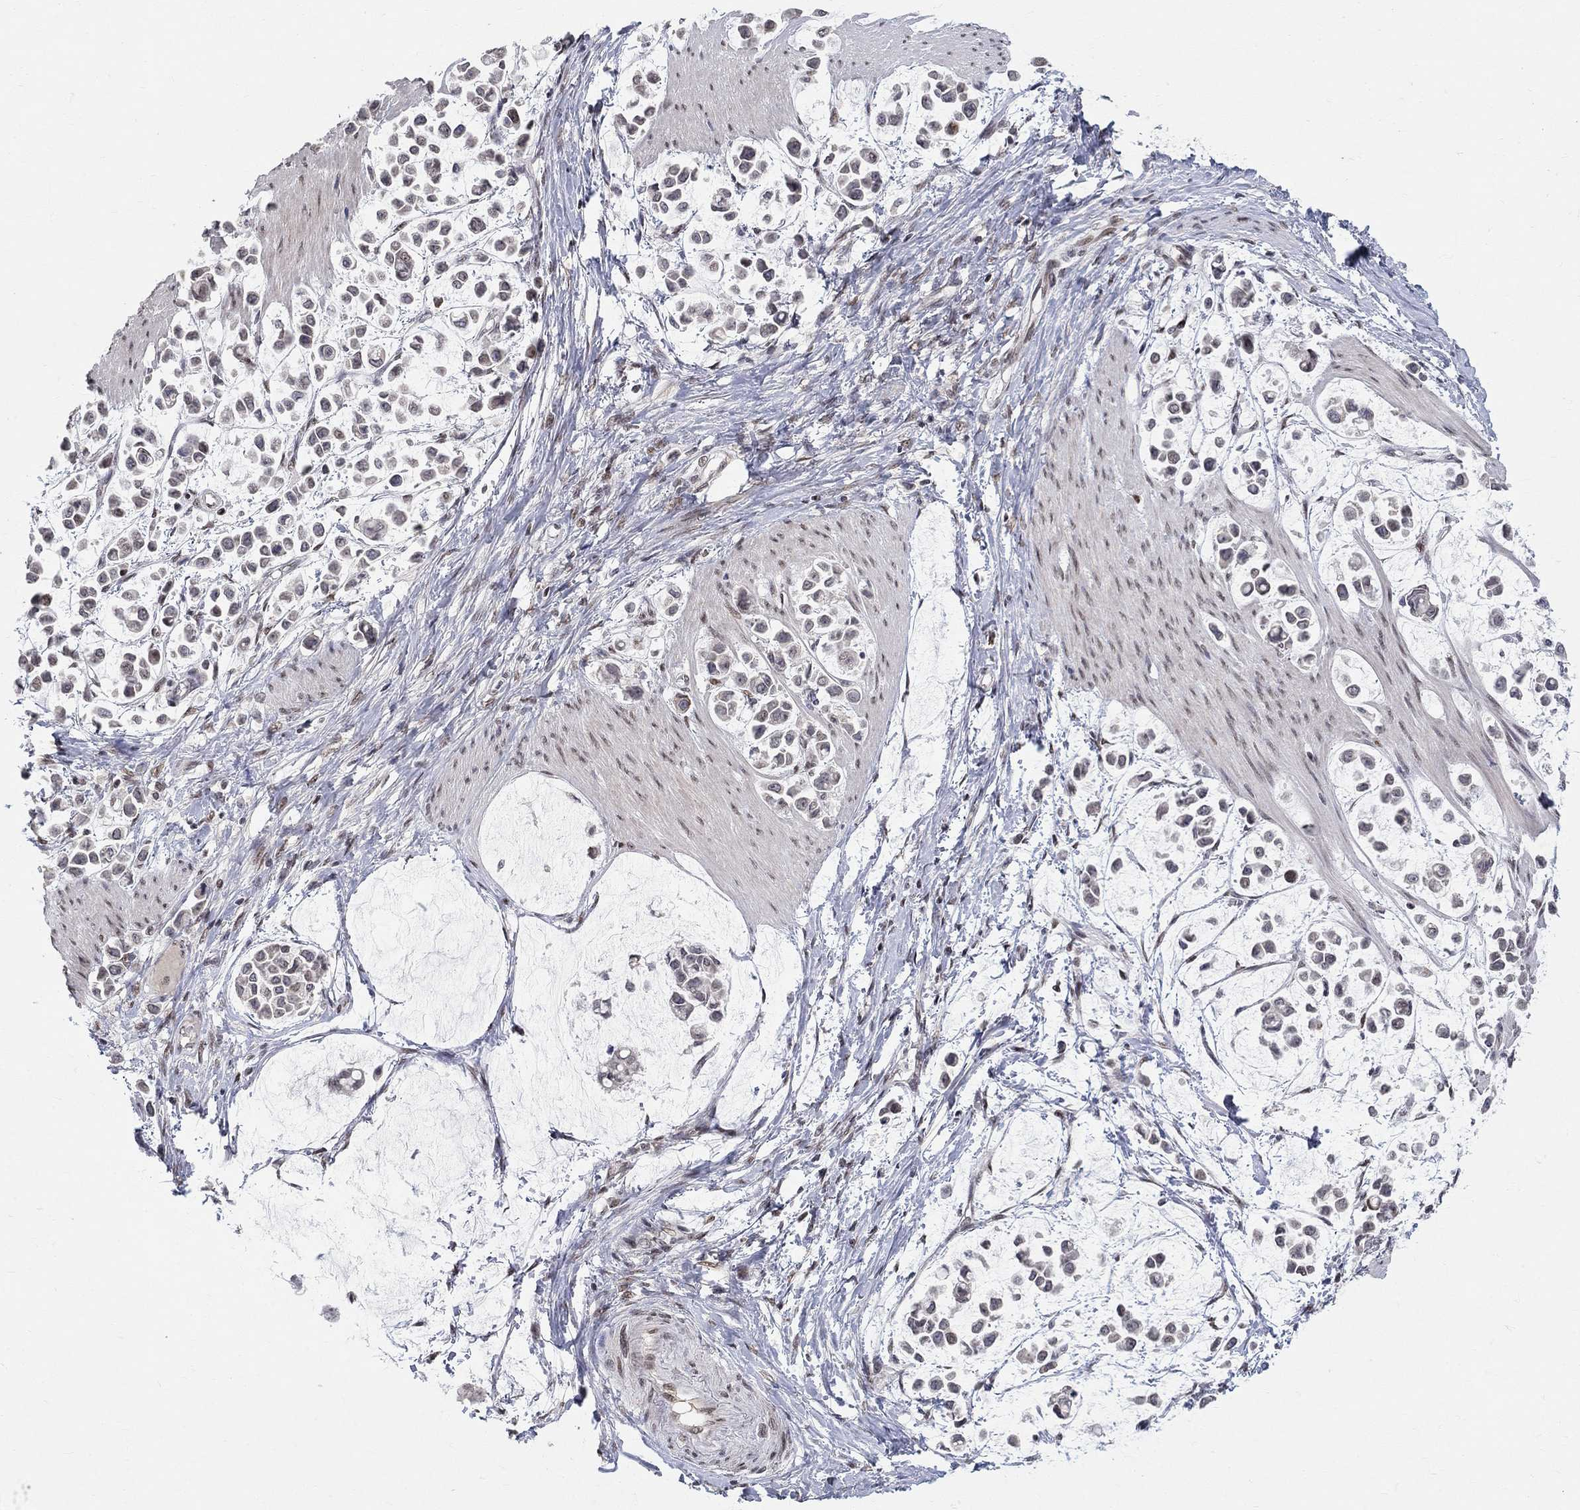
{"staining": {"intensity": "negative", "quantity": "none", "location": "none"}, "tissue": "stomach cancer", "cell_type": "Tumor cells", "image_type": "cancer", "snomed": [{"axis": "morphology", "description": "Adenocarcinoma, NOS"}, {"axis": "topography", "description": "Stomach"}], "caption": "Tumor cells are negative for protein expression in human stomach cancer.", "gene": "KLF12", "patient": {"sex": "male", "age": 82}}